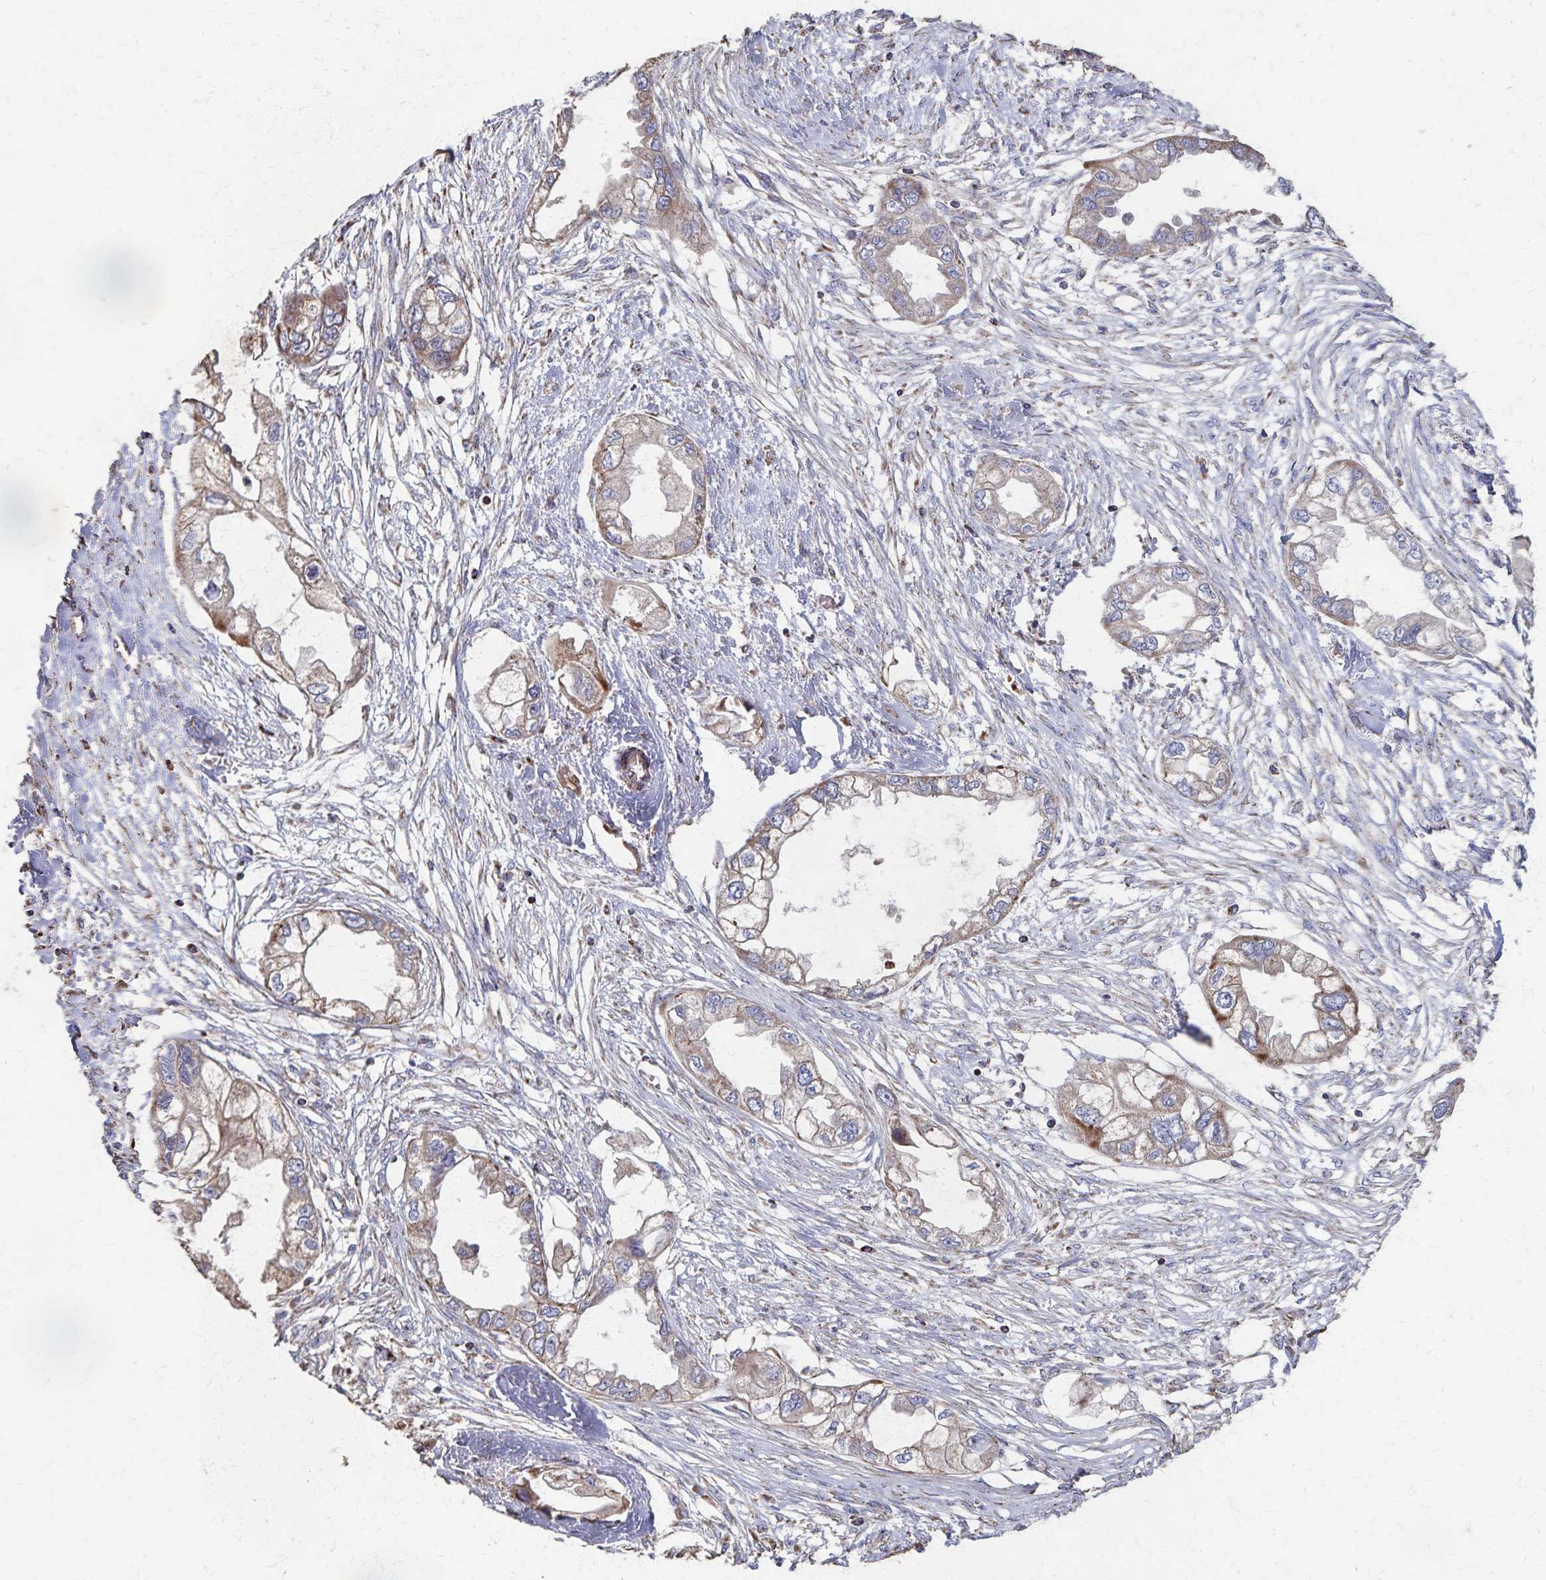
{"staining": {"intensity": "weak", "quantity": ">75%", "location": "cytoplasmic/membranous"}, "tissue": "endometrial cancer", "cell_type": "Tumor cells", "image_type": "cancer", "snomed": [{"axis": "morphology", "description": "Adenocarcinoma, NOS"}, {"axis": "morphology", "description": "Adenocarcinoma, metastatic, NOS"}, {"axis": "topography", "description": "Adipose tissue"}, {"axis": "topography", "description": "Endometrium"}], "caption": "Human adenocarcinoma (endometrial) stained for a protein (brown) exhibits weak cytoplasmic/membranous positive positivity in about >75% of tumor cells.", "gene": "PGAP2", "patient": {"sex": "female", "age": 67}}